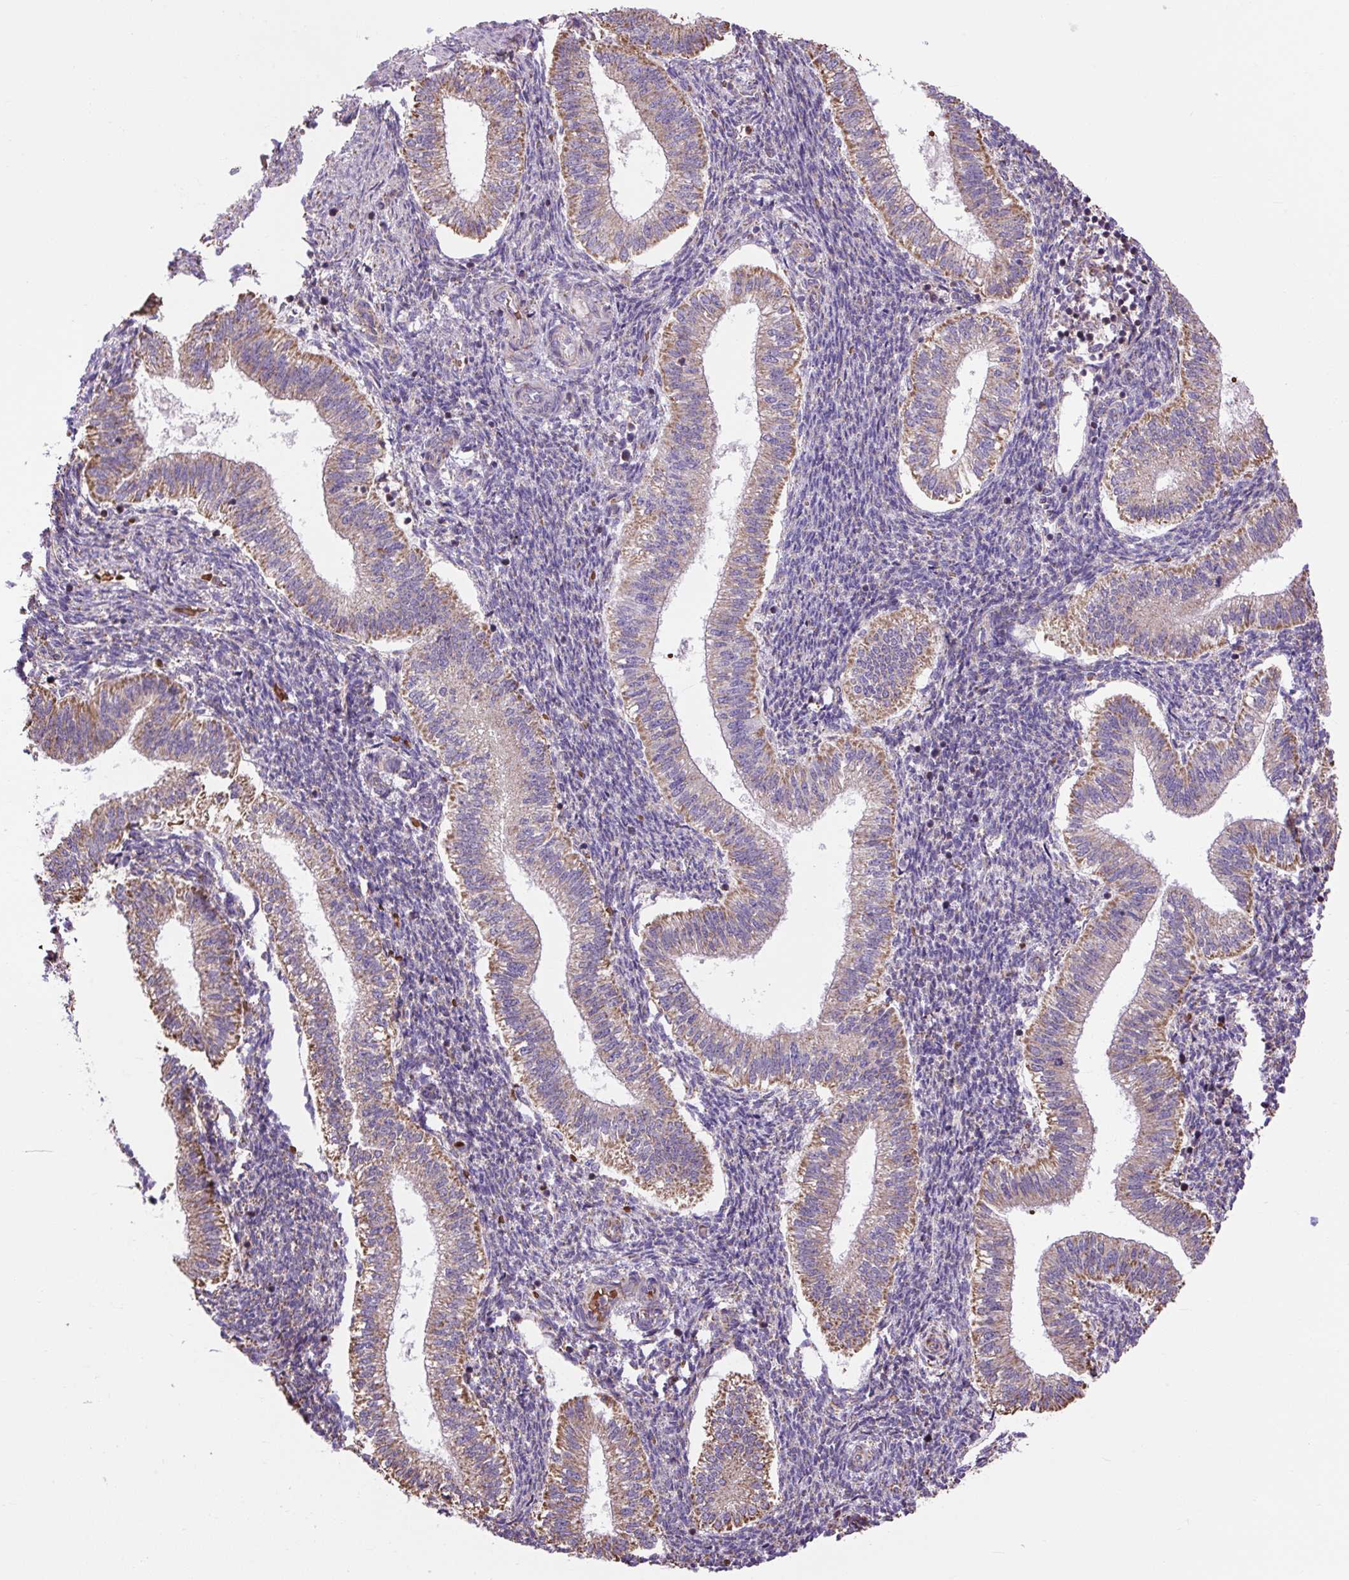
{"staining": {"intensity": "moderate", "quantity": "25%-75%", "location": "cytoplasmic/membranous"}, "tissue": "endometrium", "cell_type": "Cells in endometrial stroma", "image_type": "normal", "snomed": [{"axis": "morphology", "description": "Normal tissue, NOS"}, {"axis": "topography", "description": "Endometrium"}], "caption": "Approximately 25%-75% of cells in endometrial stroma in benign endometrium exhibit moderate cytoplasmic/membranous protein staining as visualized by brown immunohistochemical staining.", "gene": "PLCG1", "patient": {"sex": "female", "age": 25}}